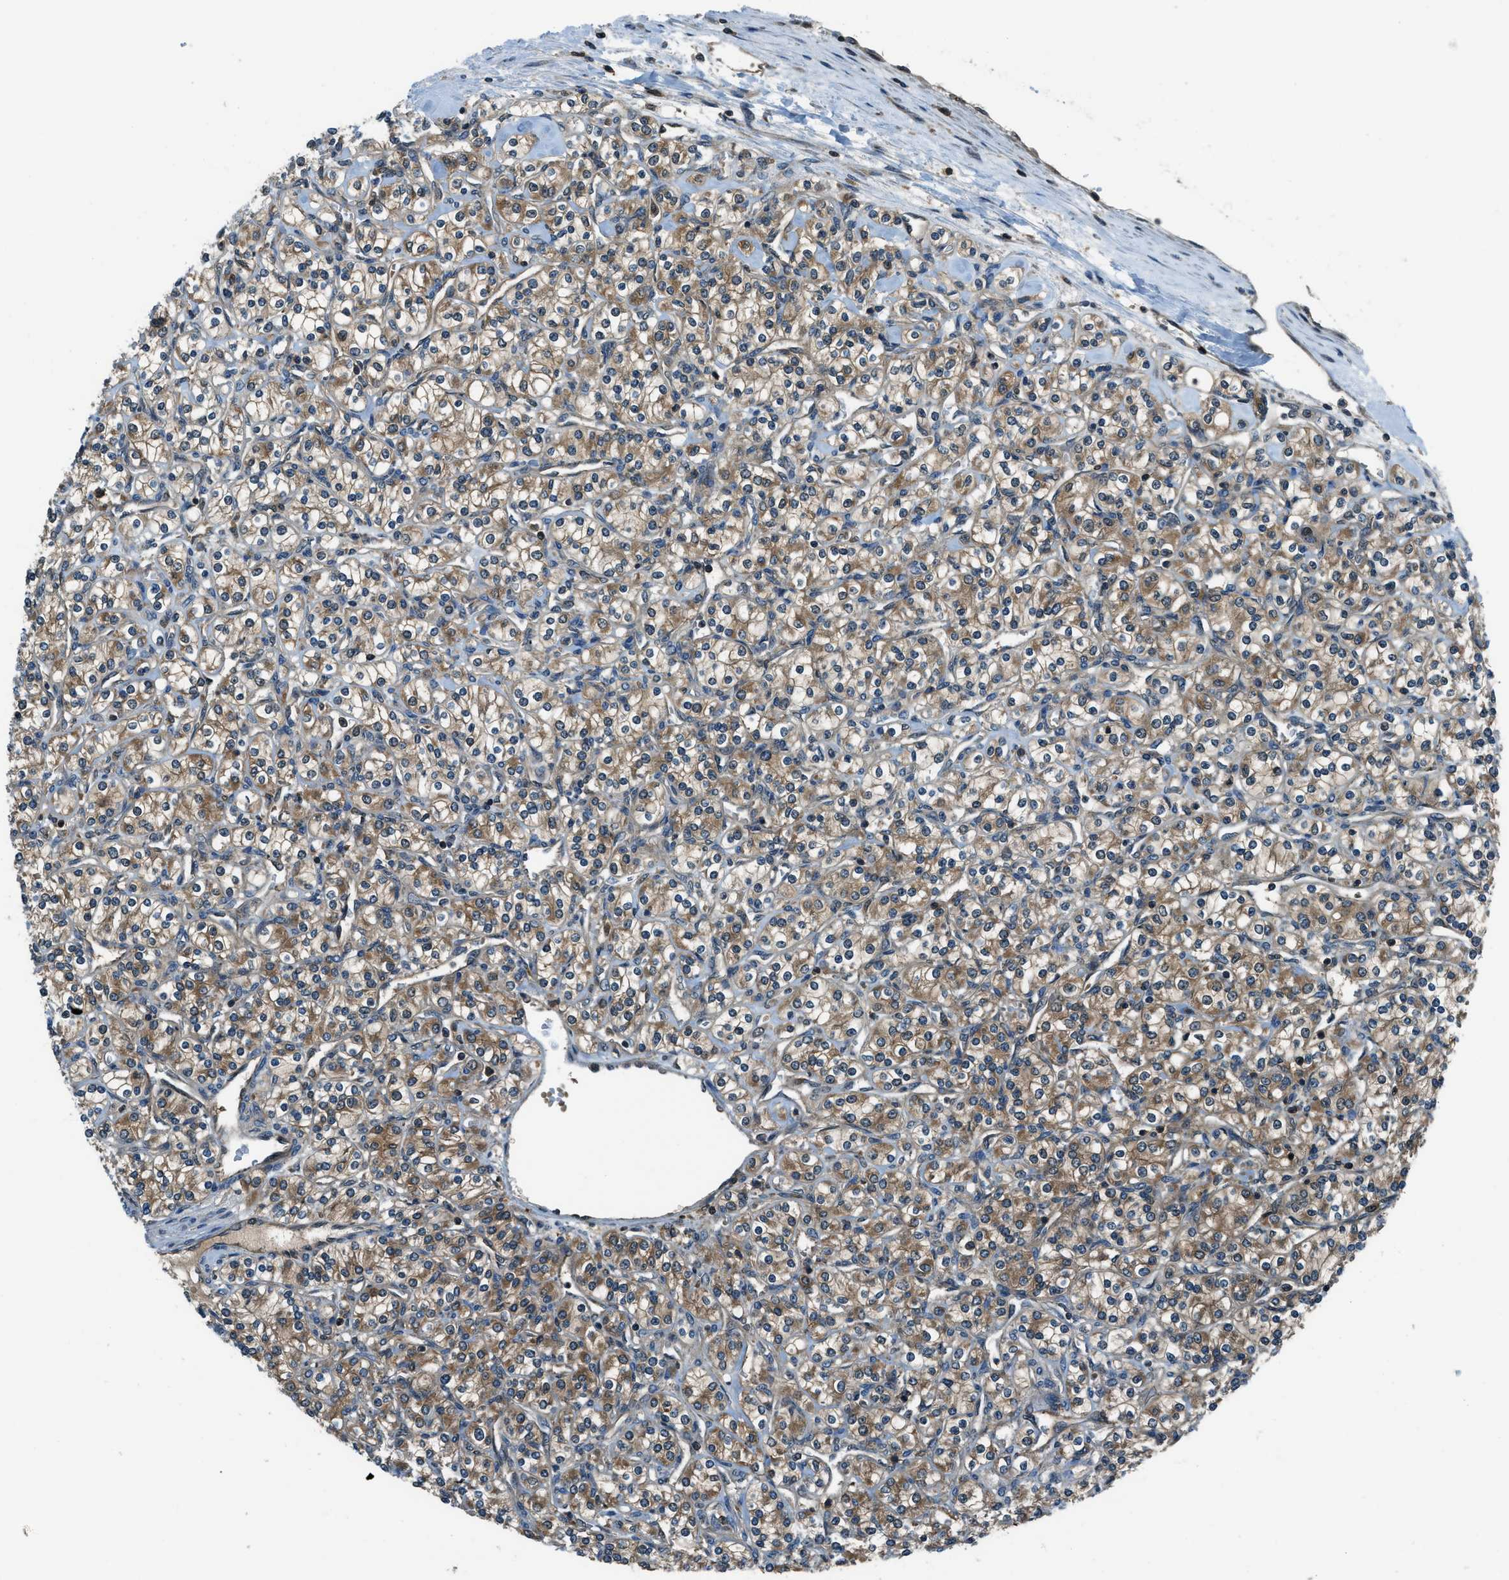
{"staining": {"intensity": "moderate", "quantity": ">75%", "location": "cytoplasmic/membranous"}, "tissue": "renal cancer", "cell_type": "Tumor cells", "image_type": "cancer", "snomed": [{"axis": "morphology", "description": "Adenocarcinoma, NOS"}, {"axis": "topography", "description": "Kidney"}], "caption": "Human renal cancer stained for a protein (brown) exhibits moderate cytoplasmic/membranous positive positivity in about >75% of tumor cells.", "gene": "HEBP2", "patient": {"sex": "male", "age": 77}}